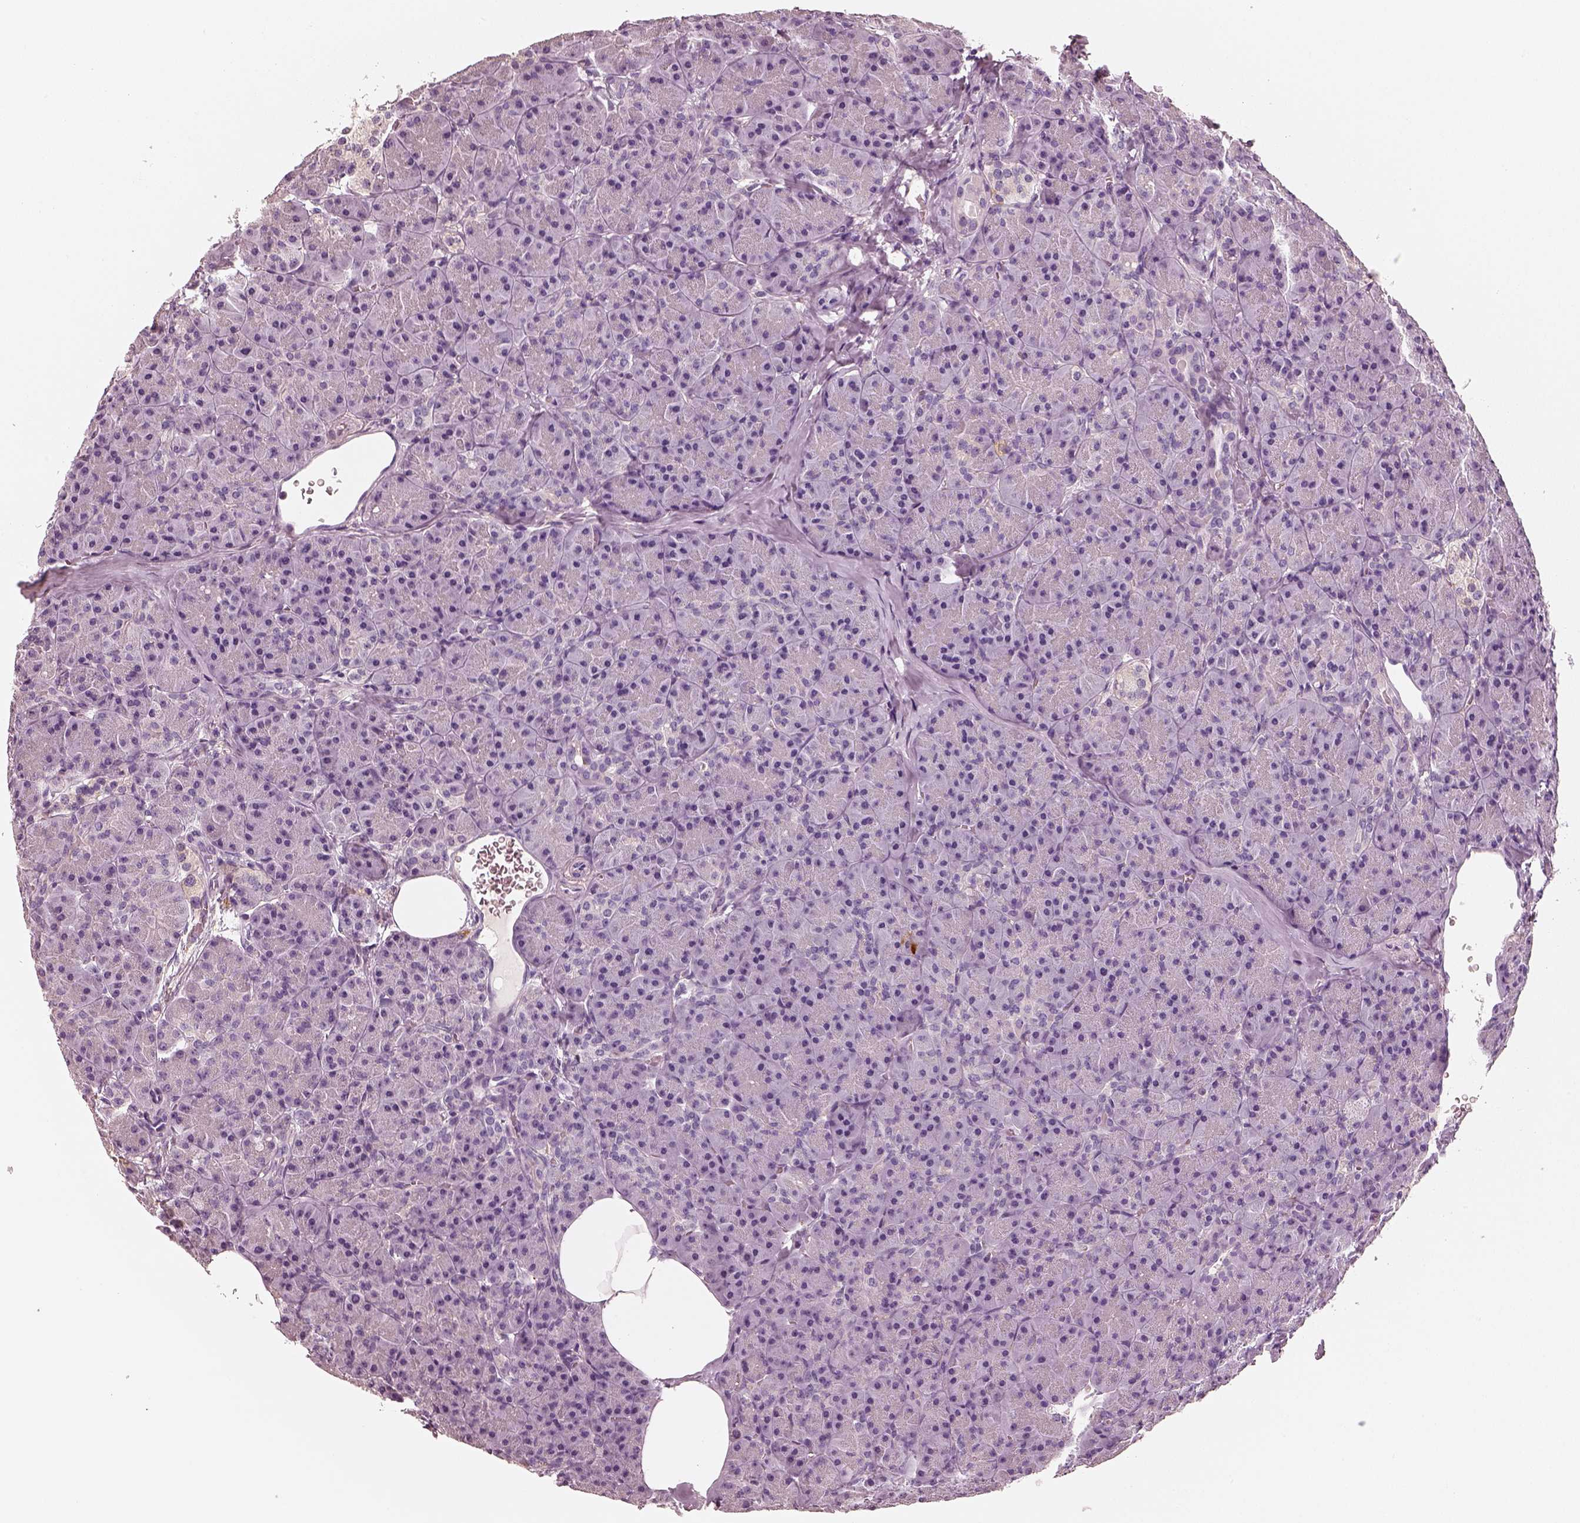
{"staining": {"intensity": "negative", "quantity": "none", "location": "none"}, "tissue": "pancreas", "cell_type": "Exocrine glandular cells", "image_type": "normal", "snomed": [{"axis": "morphology", "description": "Normal tissue, NOS"}, {"axis": "topography", "description": "Pancreas"}], "caption": "High power microscopy photomicrograph of an immunohistochemistry (IHC) photomicrograph of normal pancreas, revealing no significant positivity in exocrine glandular cells.", "gene": "RS1", "patient": {"sex": "male", "age": 57}}